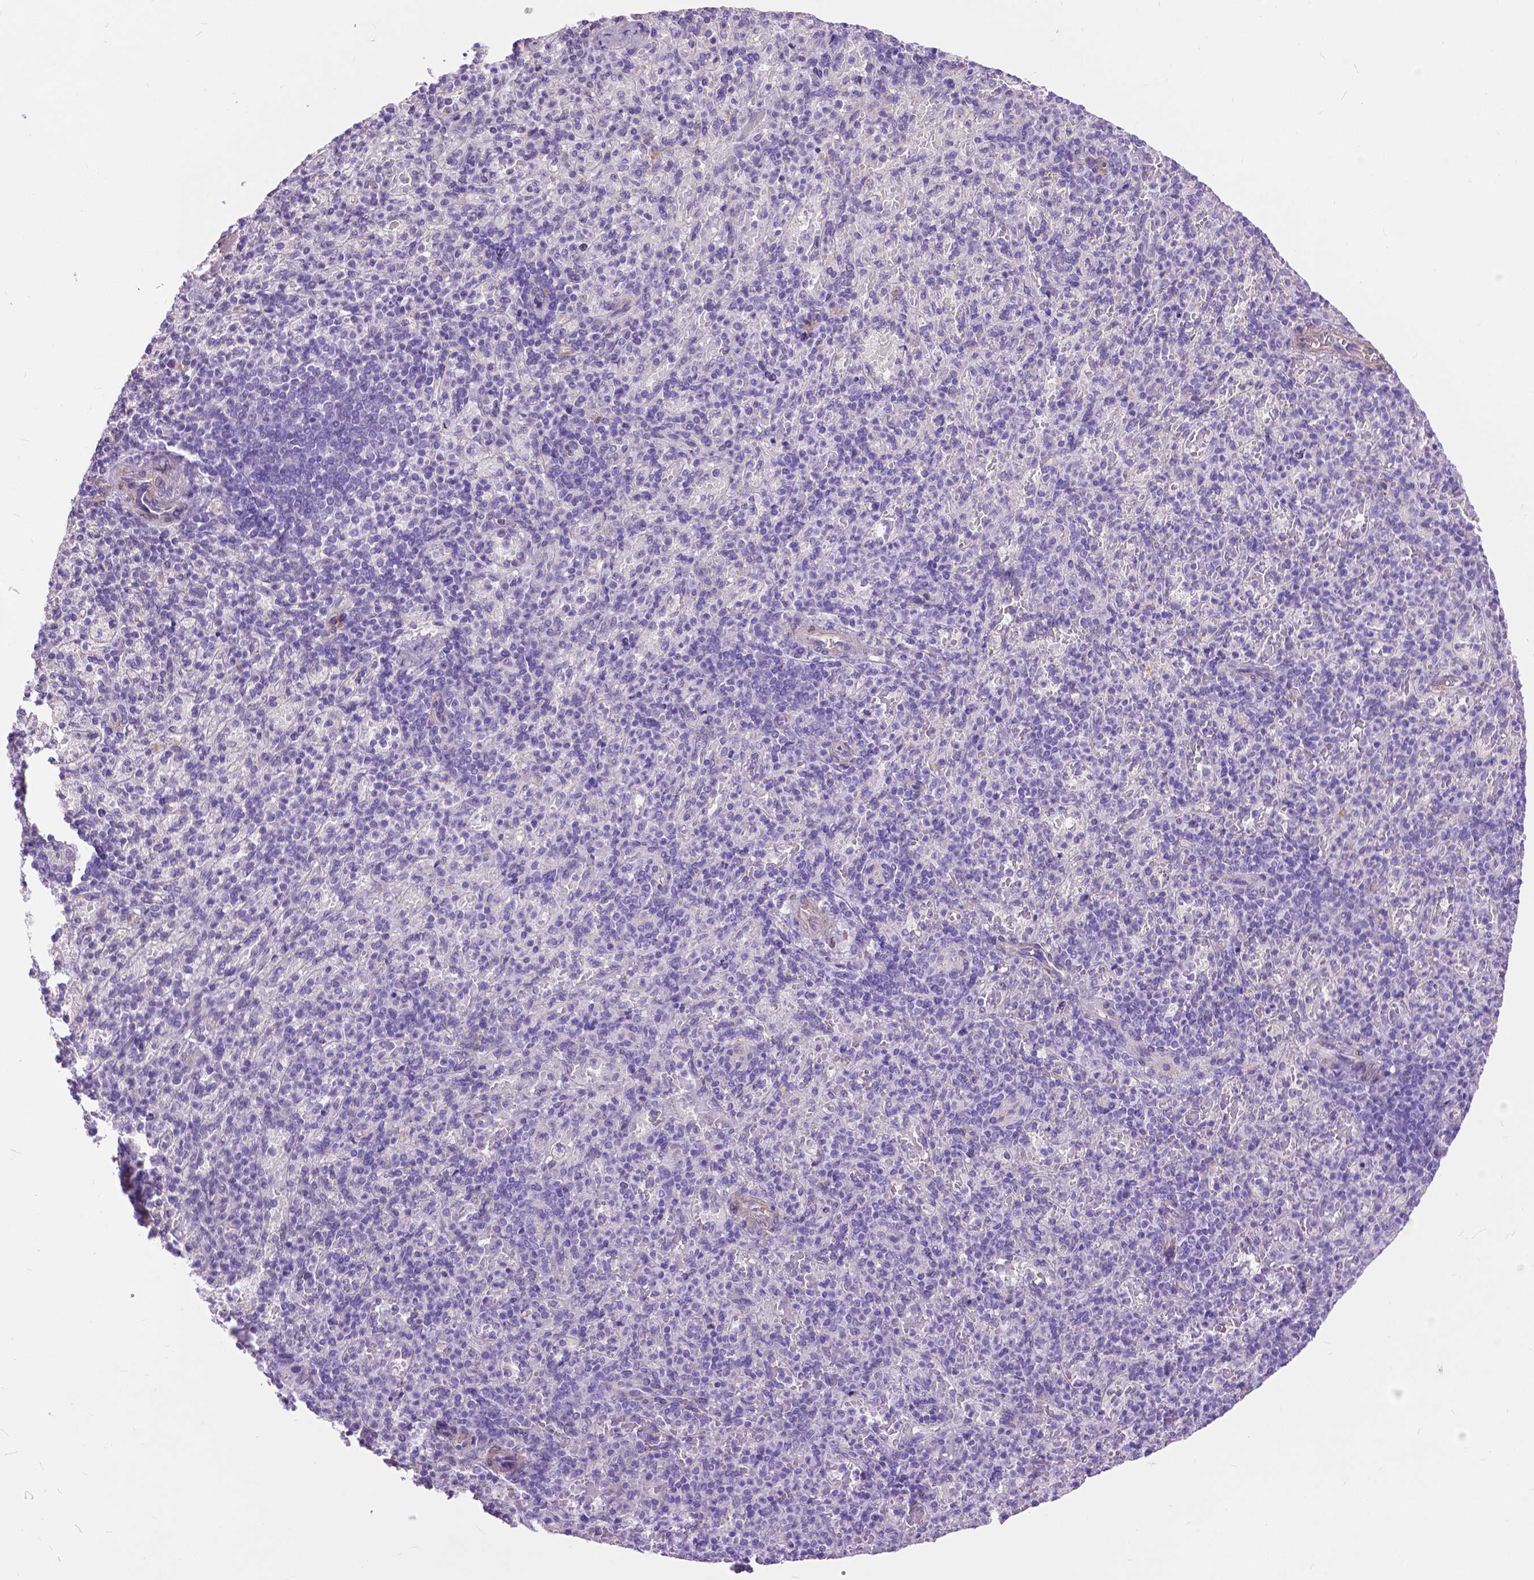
{"staining": {"intensity": "negative", "quantity": "none", "location": "none"}, "tissue": "spleen", "cell_type": "Cells in red pulp", "image_type": "normal", "snomed": [{"axis": "morphology", "description": "Normal tissue, NOS"}, {"axis": "topography", "description": "Spleen"}], "caption": "The photomicrograph demonstrates no significant staining in cells in red pulp of spleen.", "gene": "PCDHA12", "patient": {"sex": "female", "age": 74}}